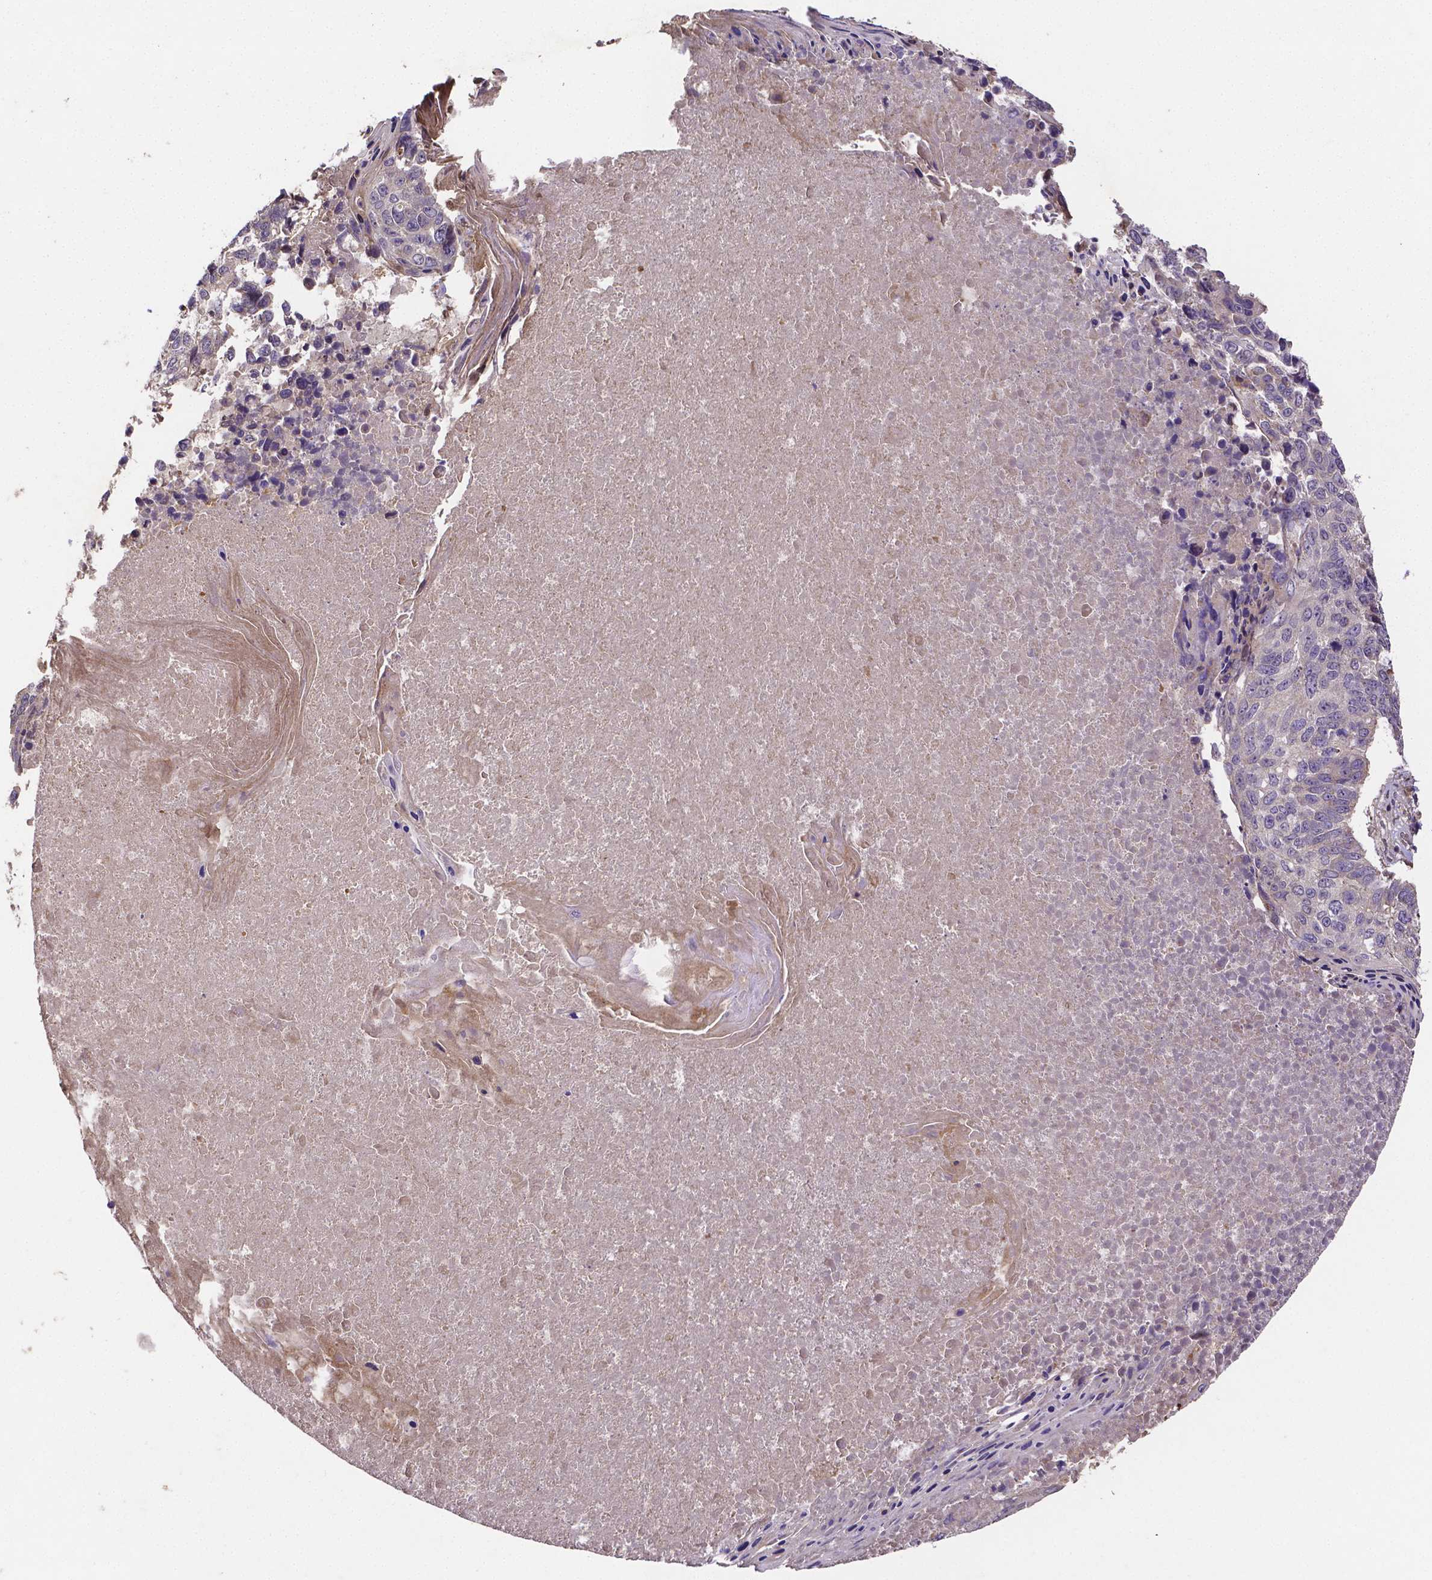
{"staining": {"intensity": "negative", "quantity": "none", "location": "none"}, "tissue": "lung cancer", "cell_type": "Tumor cells", "image_type": "cancer", "snomed": [{"axis": "morphology", "description": "Squamous cell carcinoma, NOS"}, {"axis": "topography", "description": "Lung"}], "caption": "A histopathology image of lung cancer stained for a protein exhibits no brown staining in tumor cells. (DAB immunohistochemistry visualized using brightfield microscopy, high magnification).", "gene": "RNF123", "patient": {"sex": "male", "age": 73}}